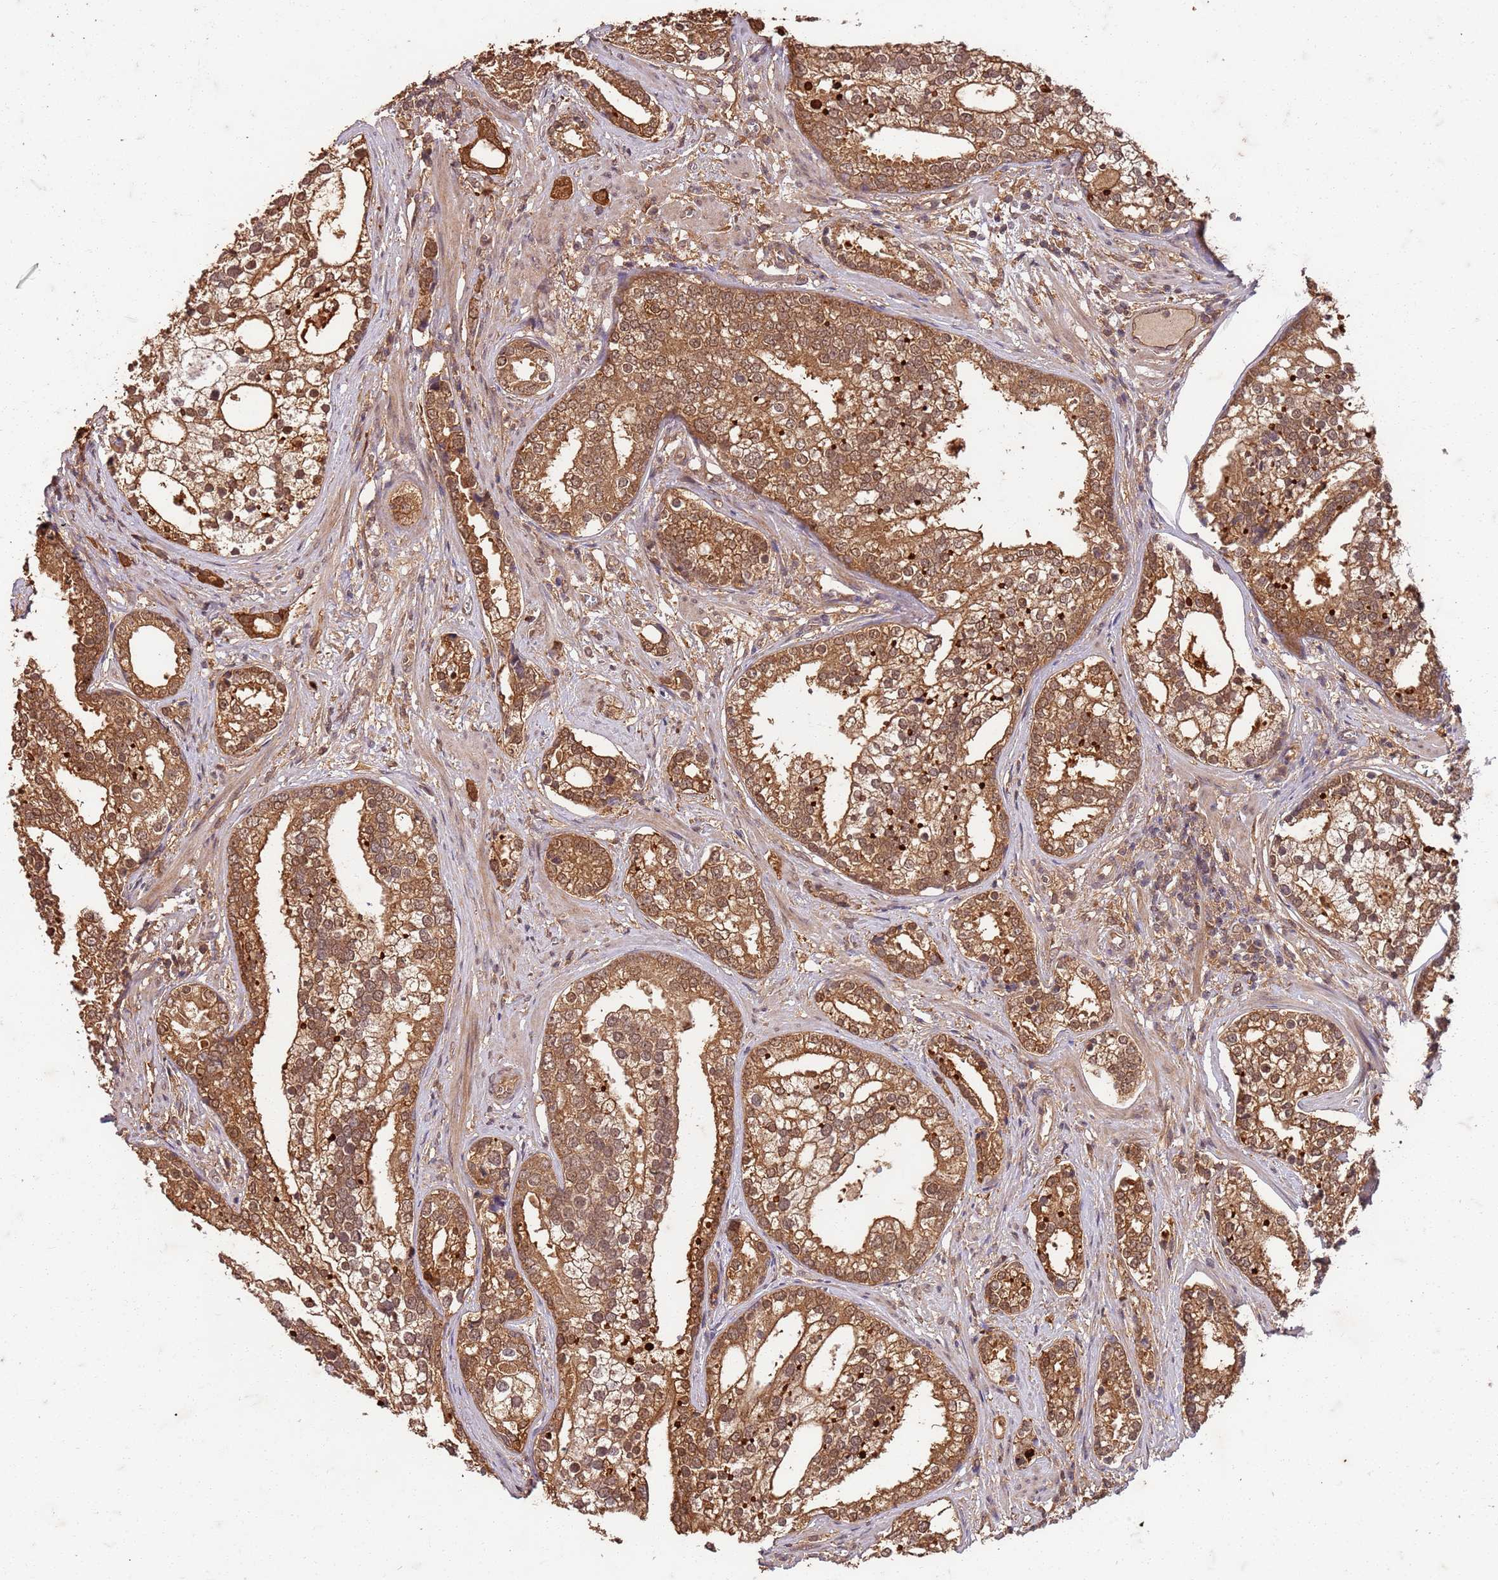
{"staining": {"intensity": "strong", "quantity": ">75%", "location": "cytoplasmic/membranous,nuclear"}, "tissue": "prostate cancer", "cell_type": "Tumor cells", "image_type": "cancer", "snomed": [{"axis": "morphology", "description": "Adenocarcinoma, High grade"}, {"axis": "topography", "description": "Prostate"}], "caption": "High-power microscopy captured an immunohistochemistry photomicrograph of high-grade adenocarcinoma (prostate), revealing strong cytoplasmic/membranous and nuclear staining in about >75% of tumor cells.", "gene": "UBE3A", "patient": {"sex": "male", "age": 75}}